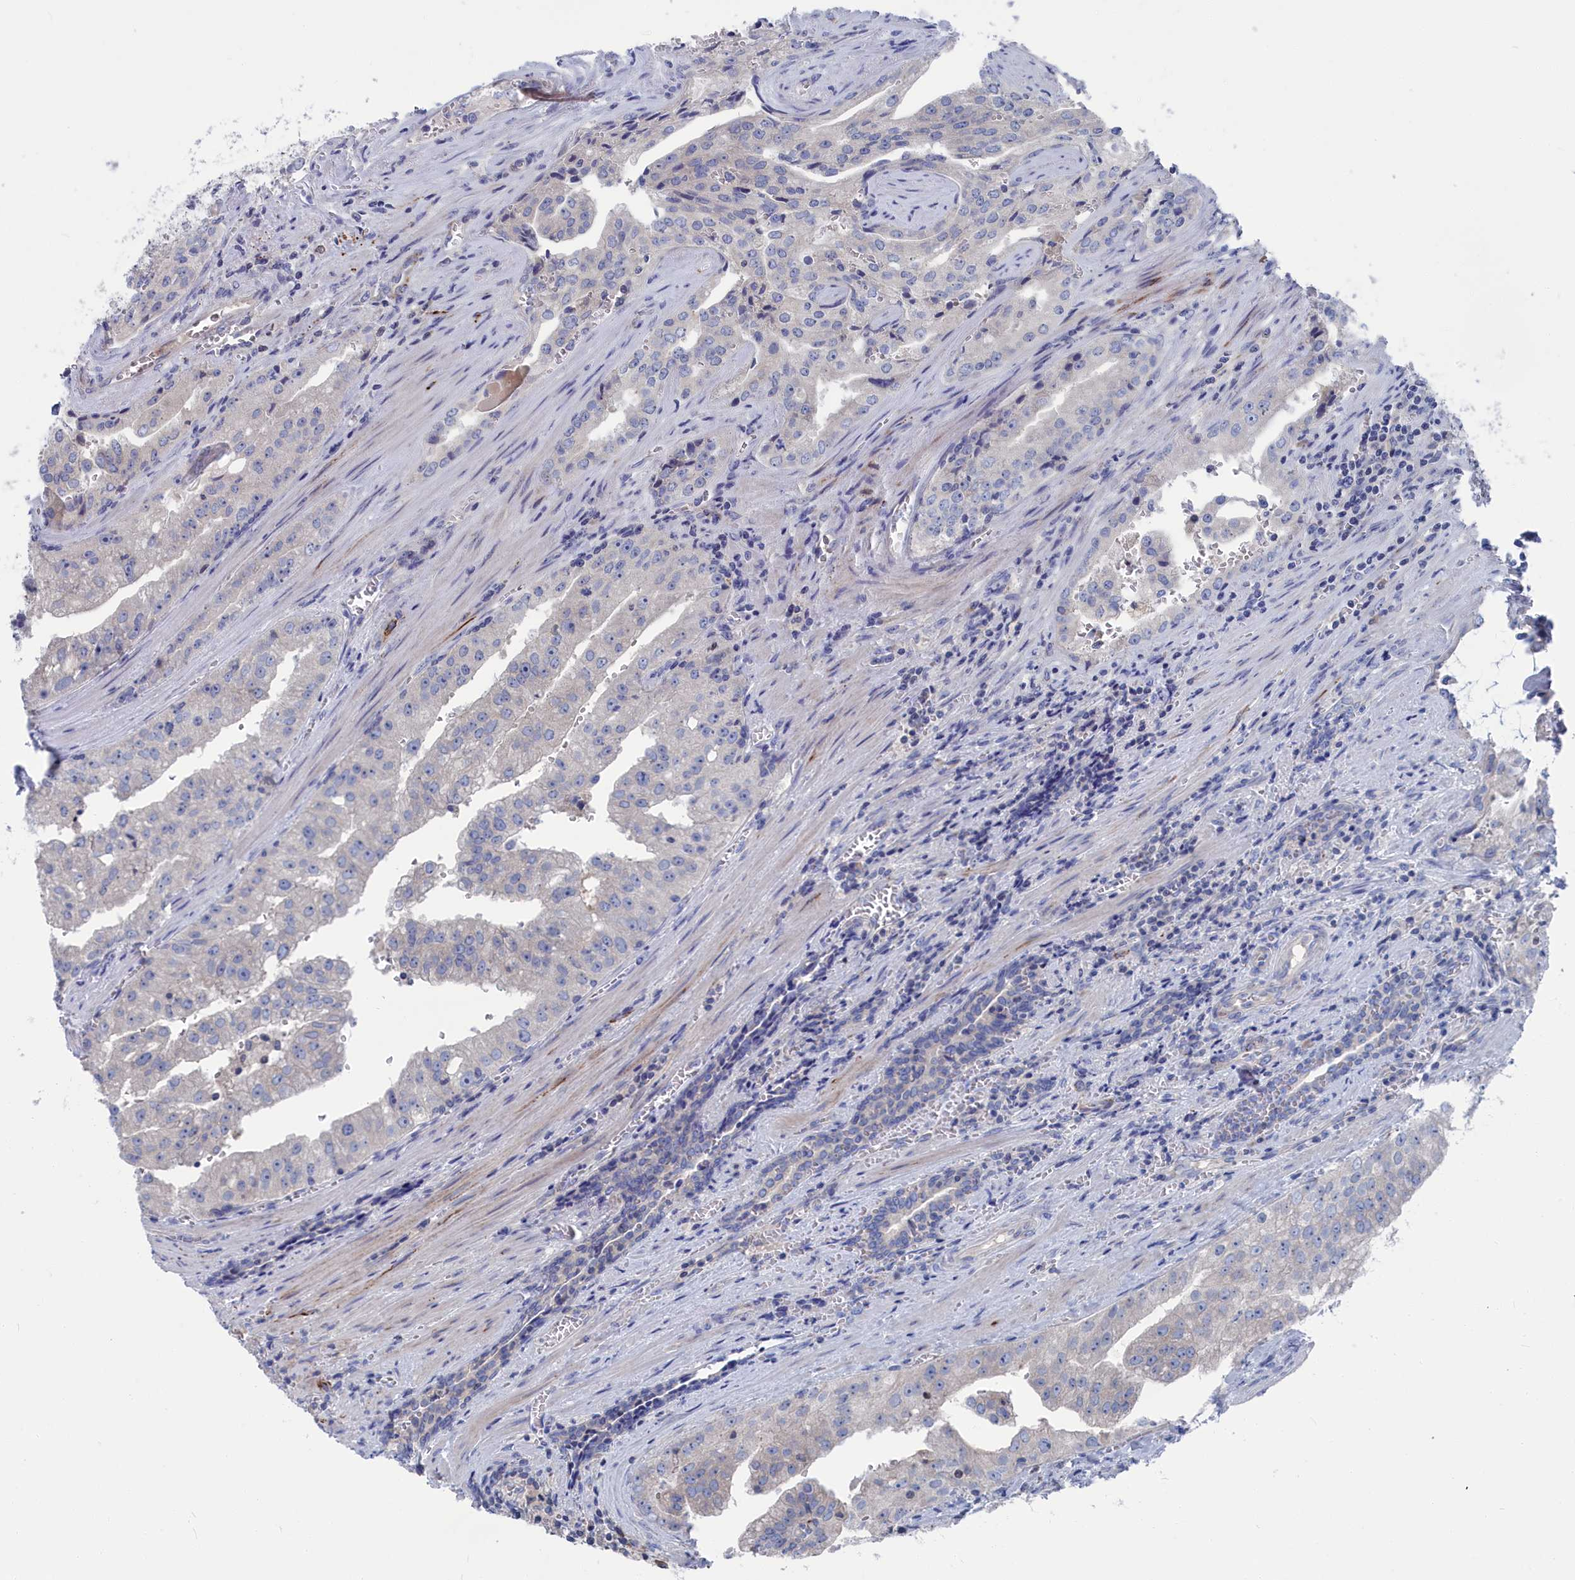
{"staining": {"intensity": "negative", "quantity": "none", "location": "none"}, "tissue": "prostate cancer", "cell_type": "Tumor cells", "image_type": "cancer", "snomed": [{"axis": "morphology", "description": "Adenocarcinoma, High grade"}, {"axis": "topography", "description": "Prostate"}], "caption": "Human prostate cancer (adenocarcinoma (high-grade)) stained for a protein using IHC shows no expression in tumor cells.", "gene": "CEND1", "patient": {"sex": "male", "age": 68}}